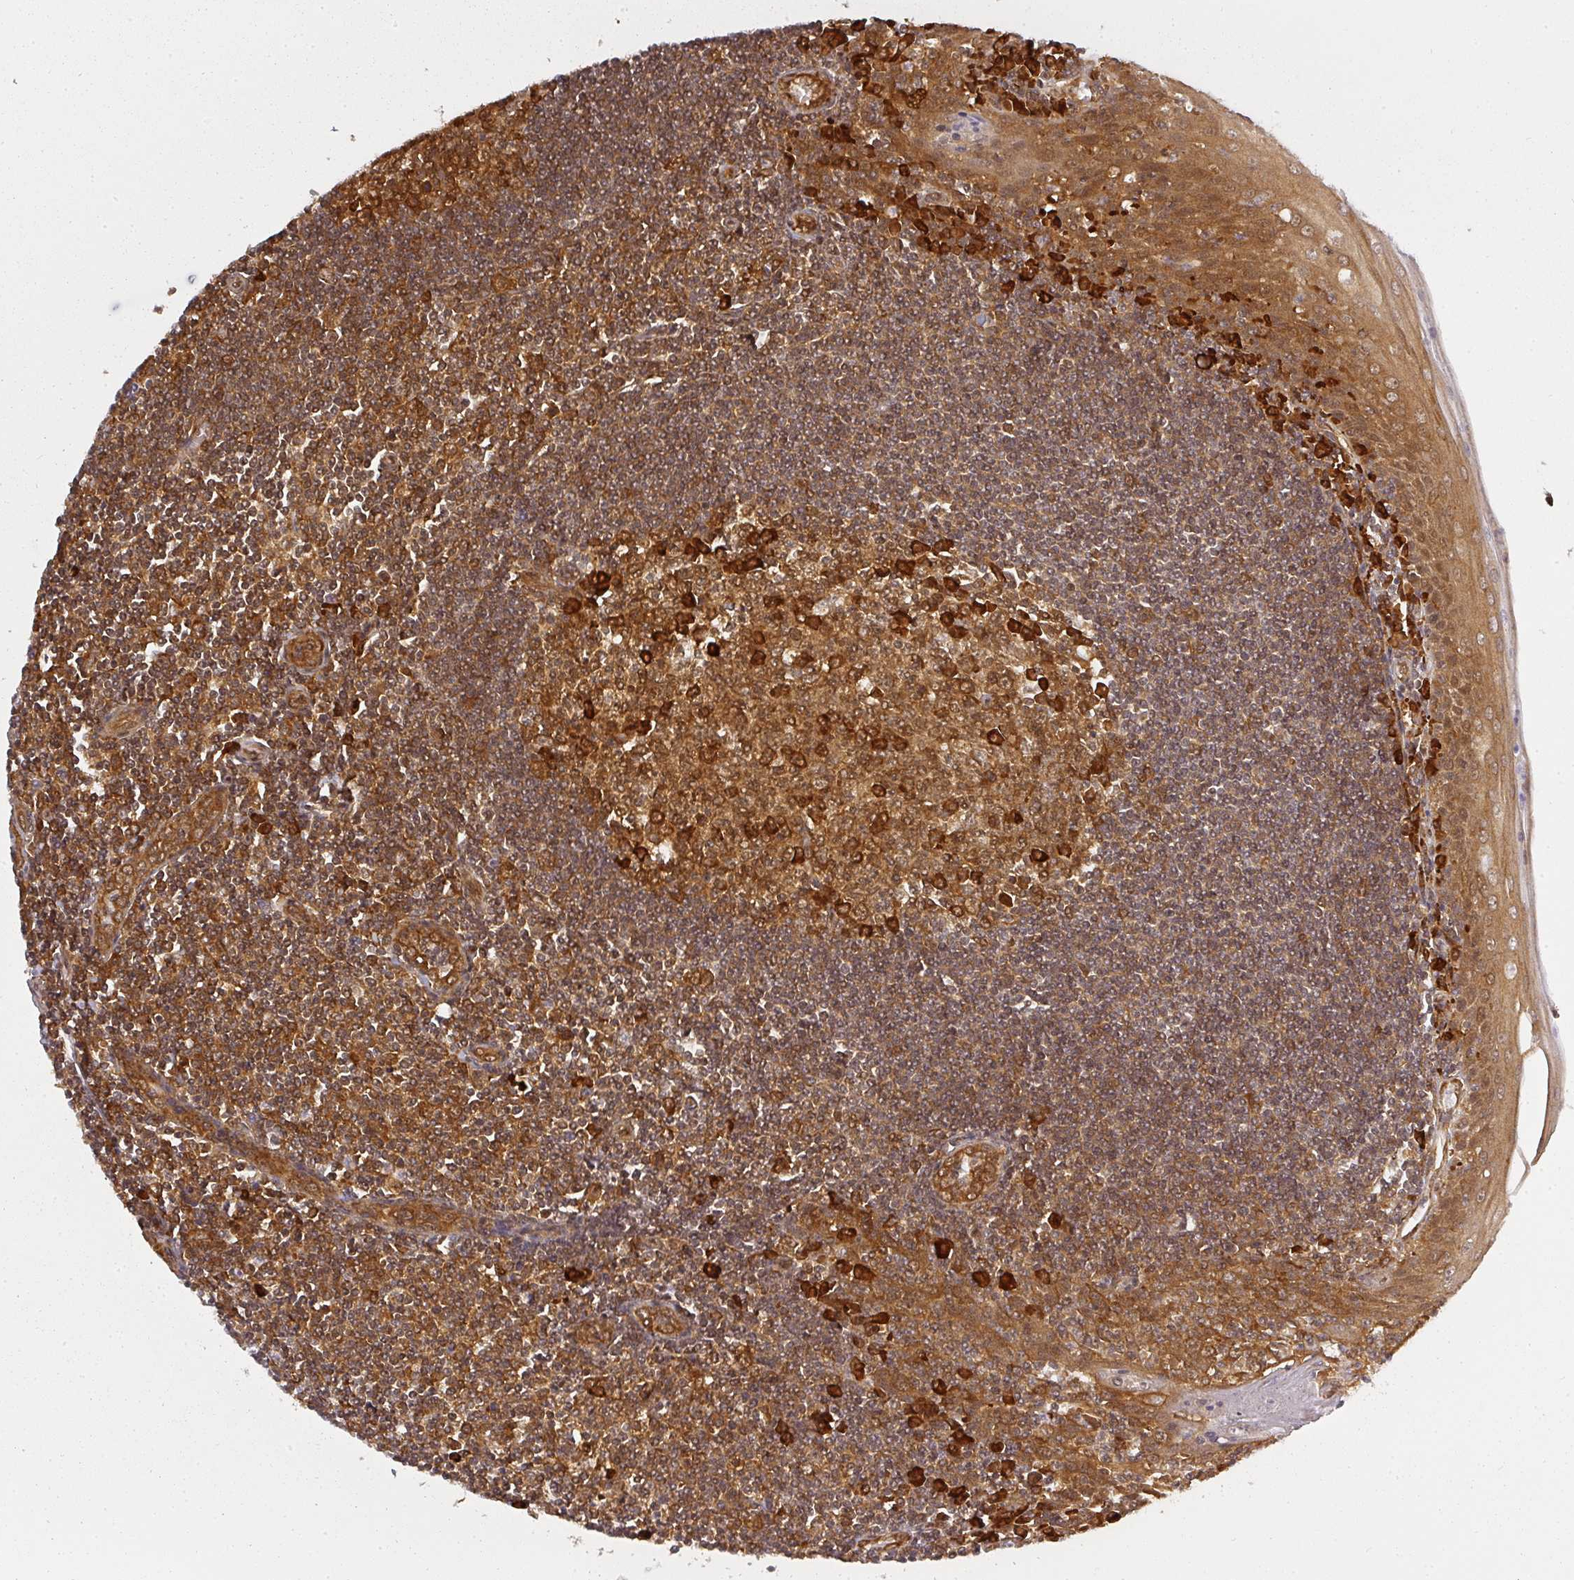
{"staining": {"intensity": "strong", "quantity": ">75%", "location": "cytoplasmic/membranous"}, "tissue": "tonsil", "cell_type": "Germinal center cells", "image_type": "normal", "snomed": [{"axis": "morphology", "description": "Normal tissue, NOS"}, {"axis": "topography", "description": "Tonsil"}], "caption": "High-power microscopy captured an immunohistochemistry (IHC) histopathology image of unremarkable tonsil, revealing strong cytoplasmic/membranous expression in about >75% of germinal center cells. (Stains: DAB in brown, nuclei in blue, Microscopy: brightfield microscopy at high magnification).", "gene": "PPP6R3", "patient": {"sex": "male", "age": 27}}